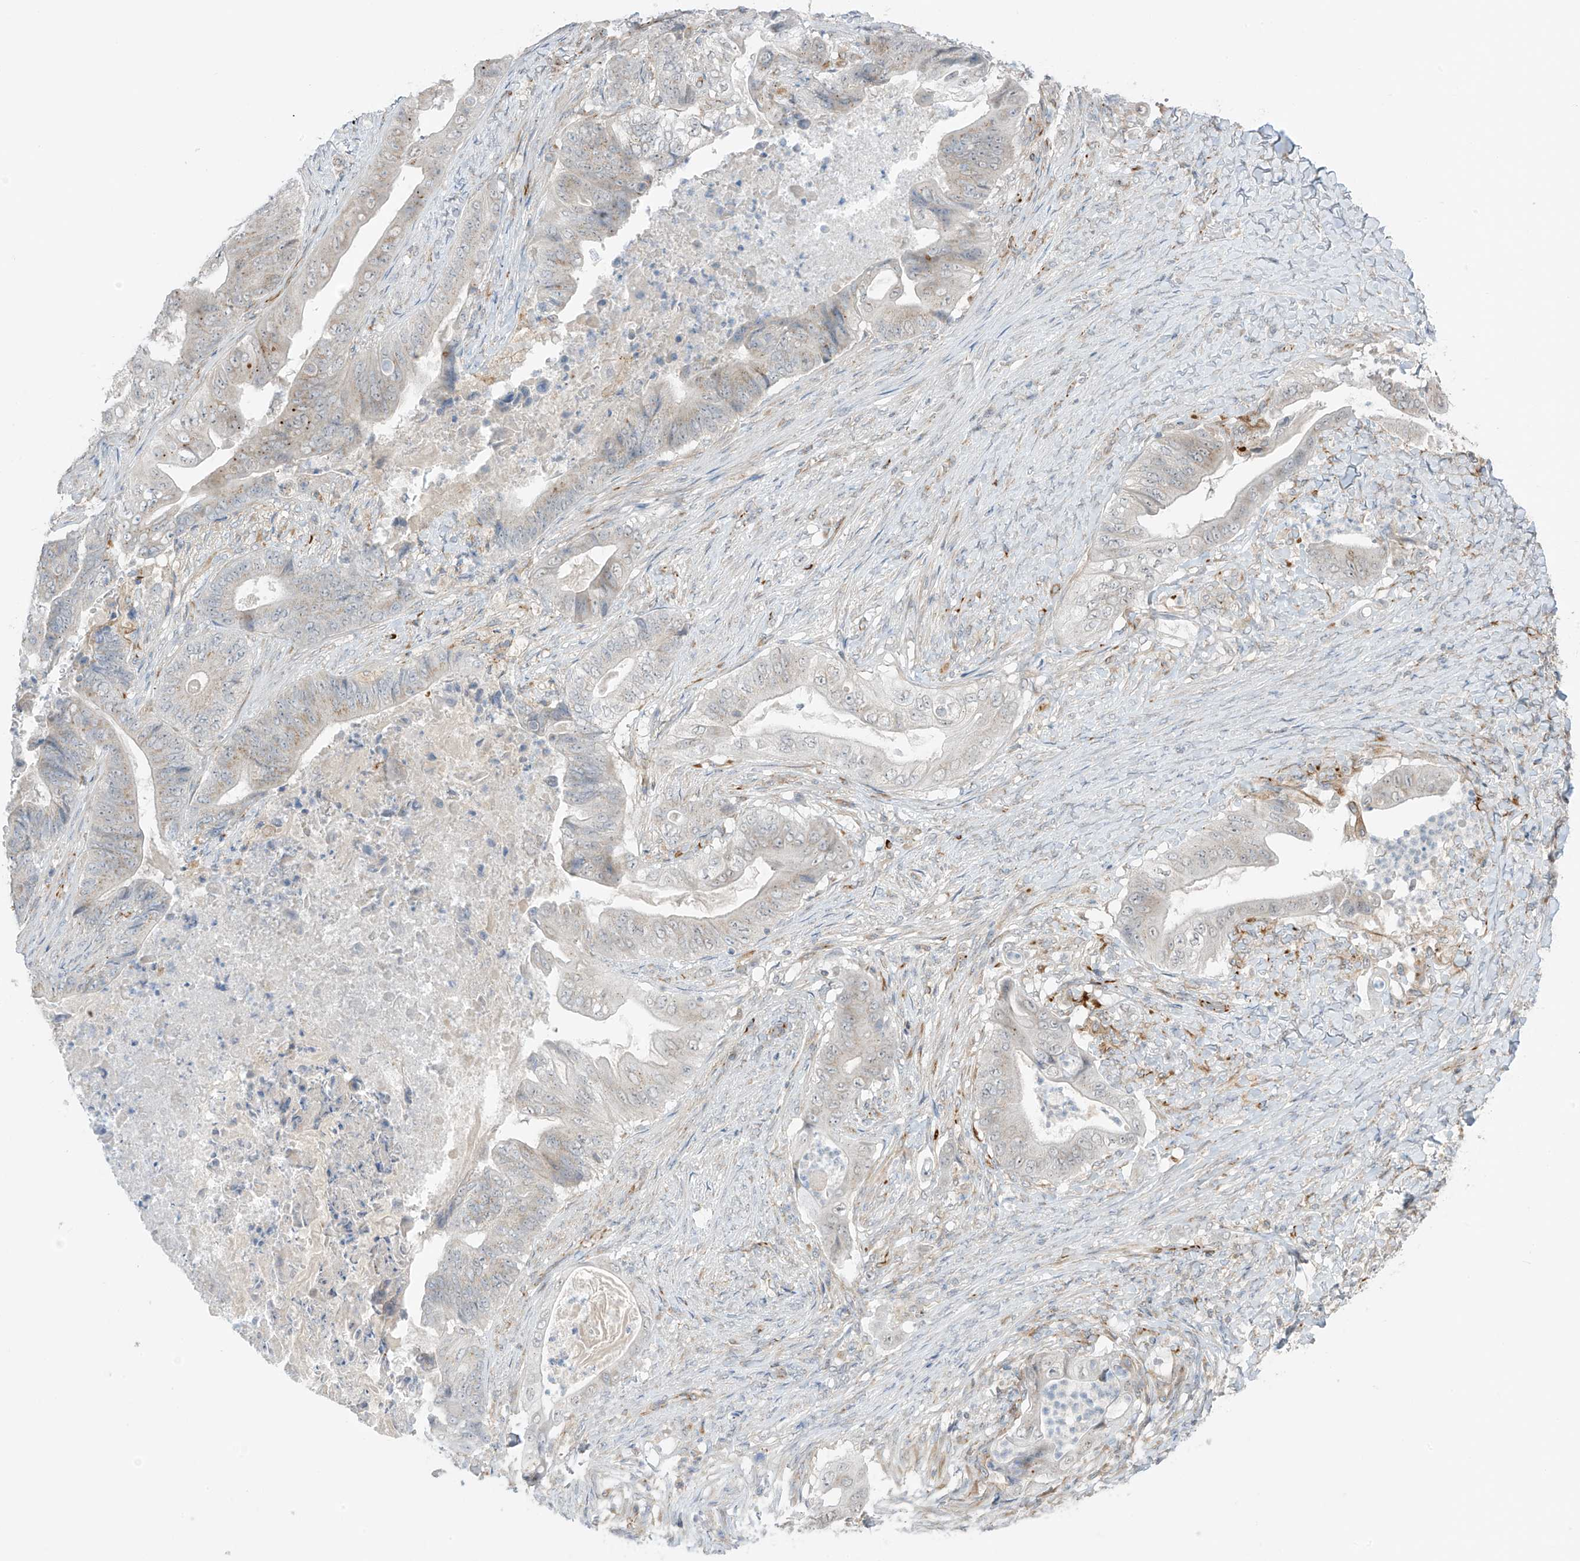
{"staining": {"intensity": "negative", "quantity": "none", "location": "none"}, "tissue": "stomach cancer", "cell_type": "Tumor cells", "image_type": "cancer", "snomed": [{"axis": "morphology", "description": "Adenocarcinoma, NOS"}, {"axis": "topography", "description": "Stomach"}], "caption": "There is no significant positivity in tumor cells of stomach adenocarcinoma.", "gene": "HS6ST2", "patient": {"sex": "female", "age": 73}}